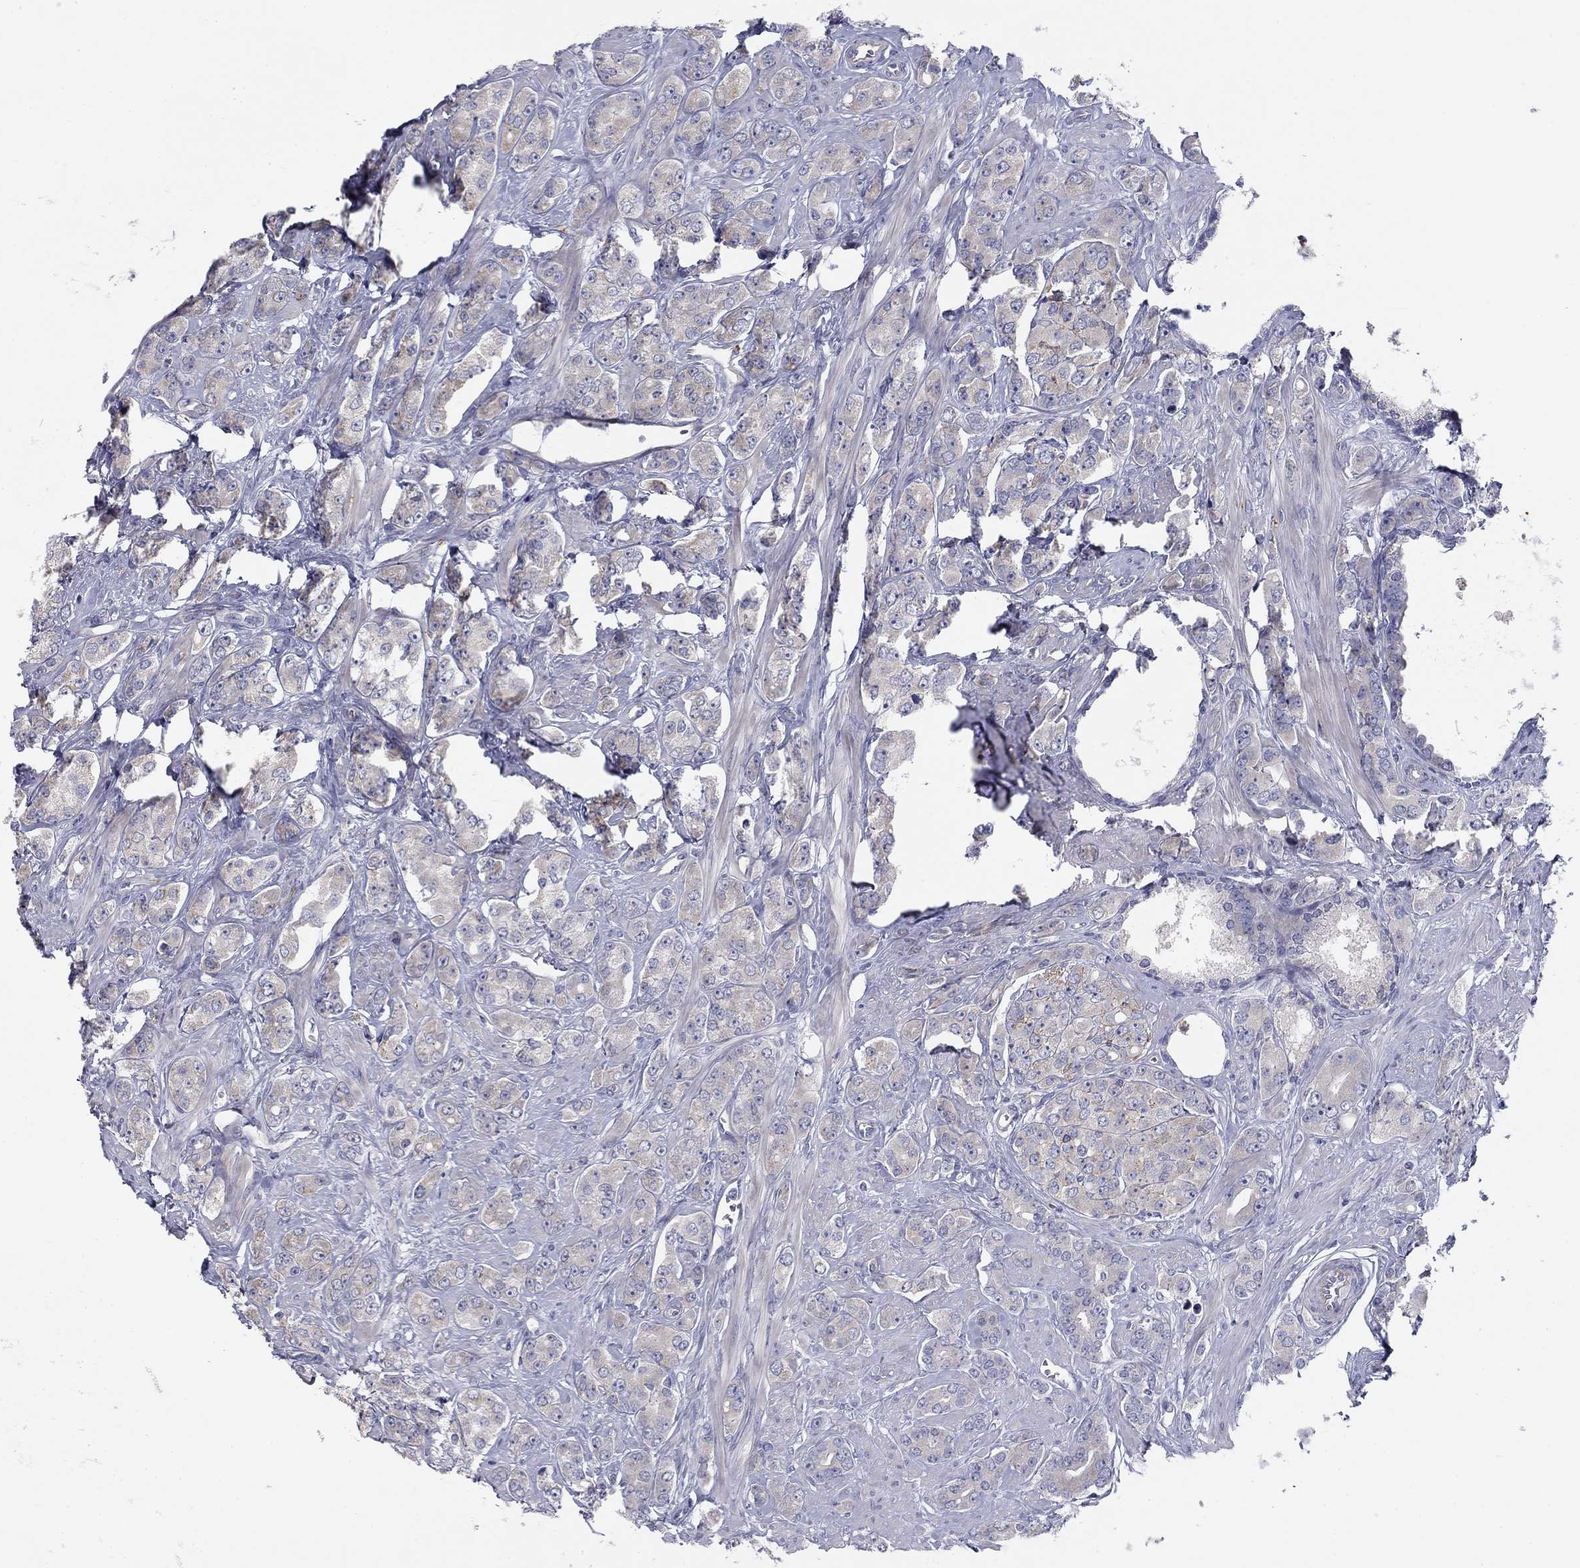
{"staining": {"intensity": "weak", "quantity": "<25%", "location": "cytoplasmic/membranous"}, "tissue": "prostate cancer", "cell_type": "Tumor cells", "image_type": "cancer", "snomed": [{"axis": "morphology", "description": "Adenocarcinoma, NOS"}, {"axis": "topography", "description": "Prostate"}], "caption": "This is a histopathology image of IHC staining of prostate adenocarcinoma, which shows no staining in tumor cells.", "gene": "SEPTIN3", "patient": {"sex": "male", "age": 67}}